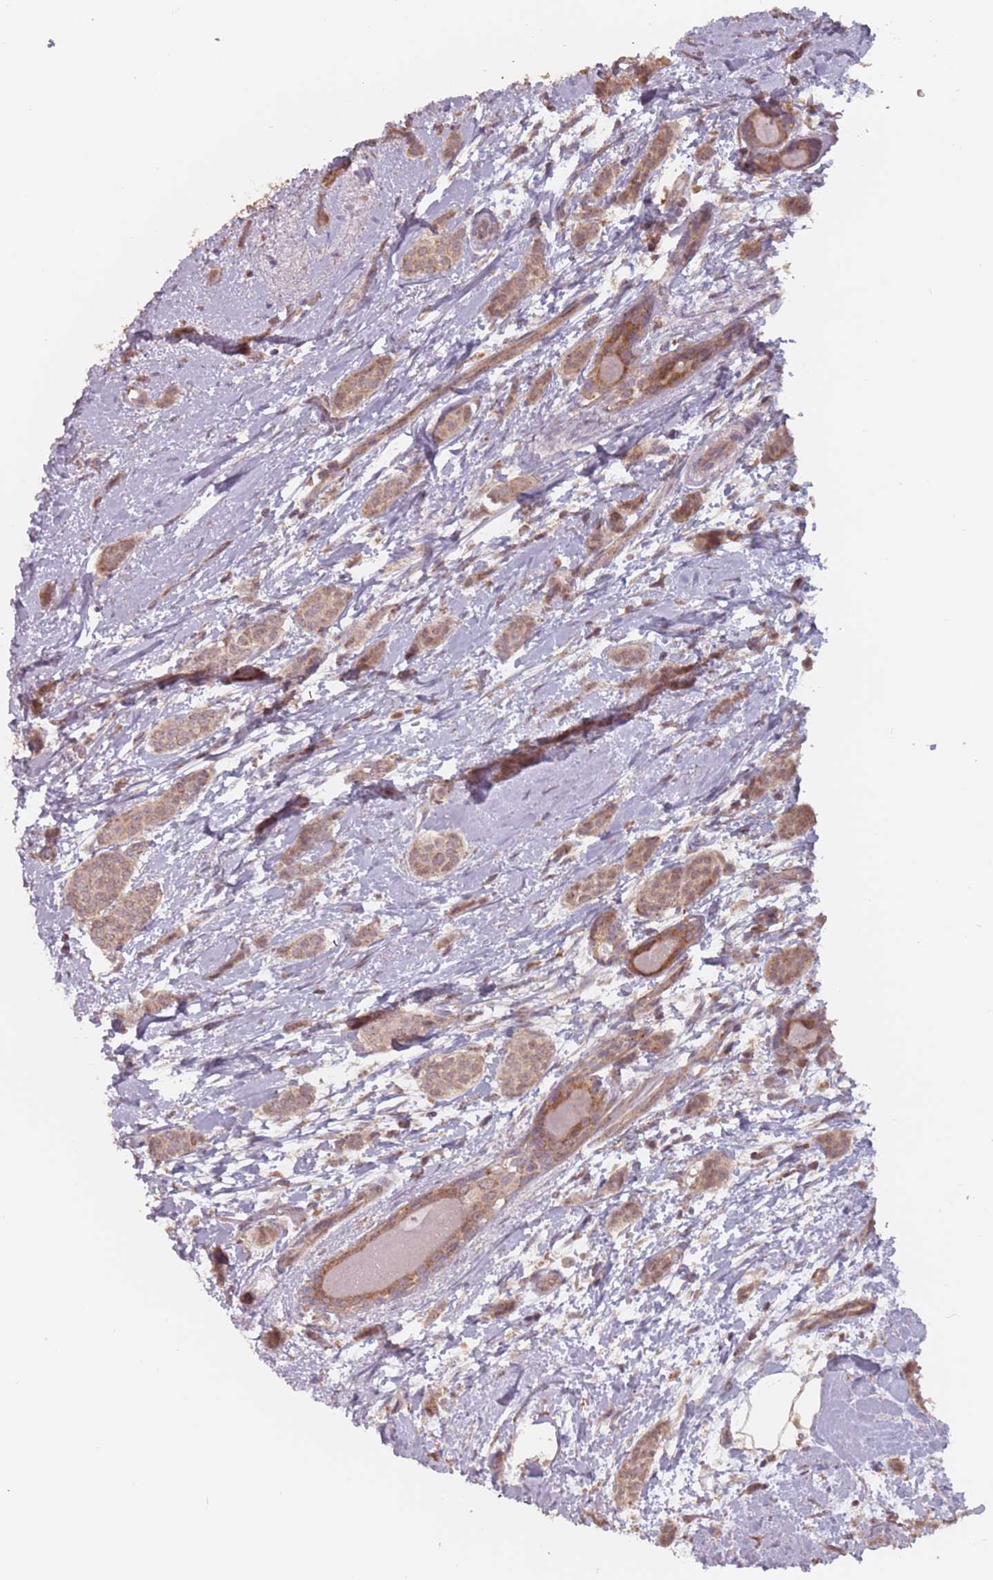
{"staining": {"intensity": "moderate", "quantity": ">75%", "location": "cytoplasmic/membranous"}, "tissue": "breast cancer", "cell_type": "Tumor cells", "image_type": "cancer", "snomed": [{"axis": "morphology", "description": "Duct carcinoma"}, {"axis": "topography", "description": "Breast"}], "caption": "Breast cancer tissue shows moderate cytoplasmic/membranous expression in approximately >75% of tumor cells (Brightfield microscopy of DAB IHC at high magnification).", "gene": "VPS52", "patient": {"sex": "female", "age": 72}}